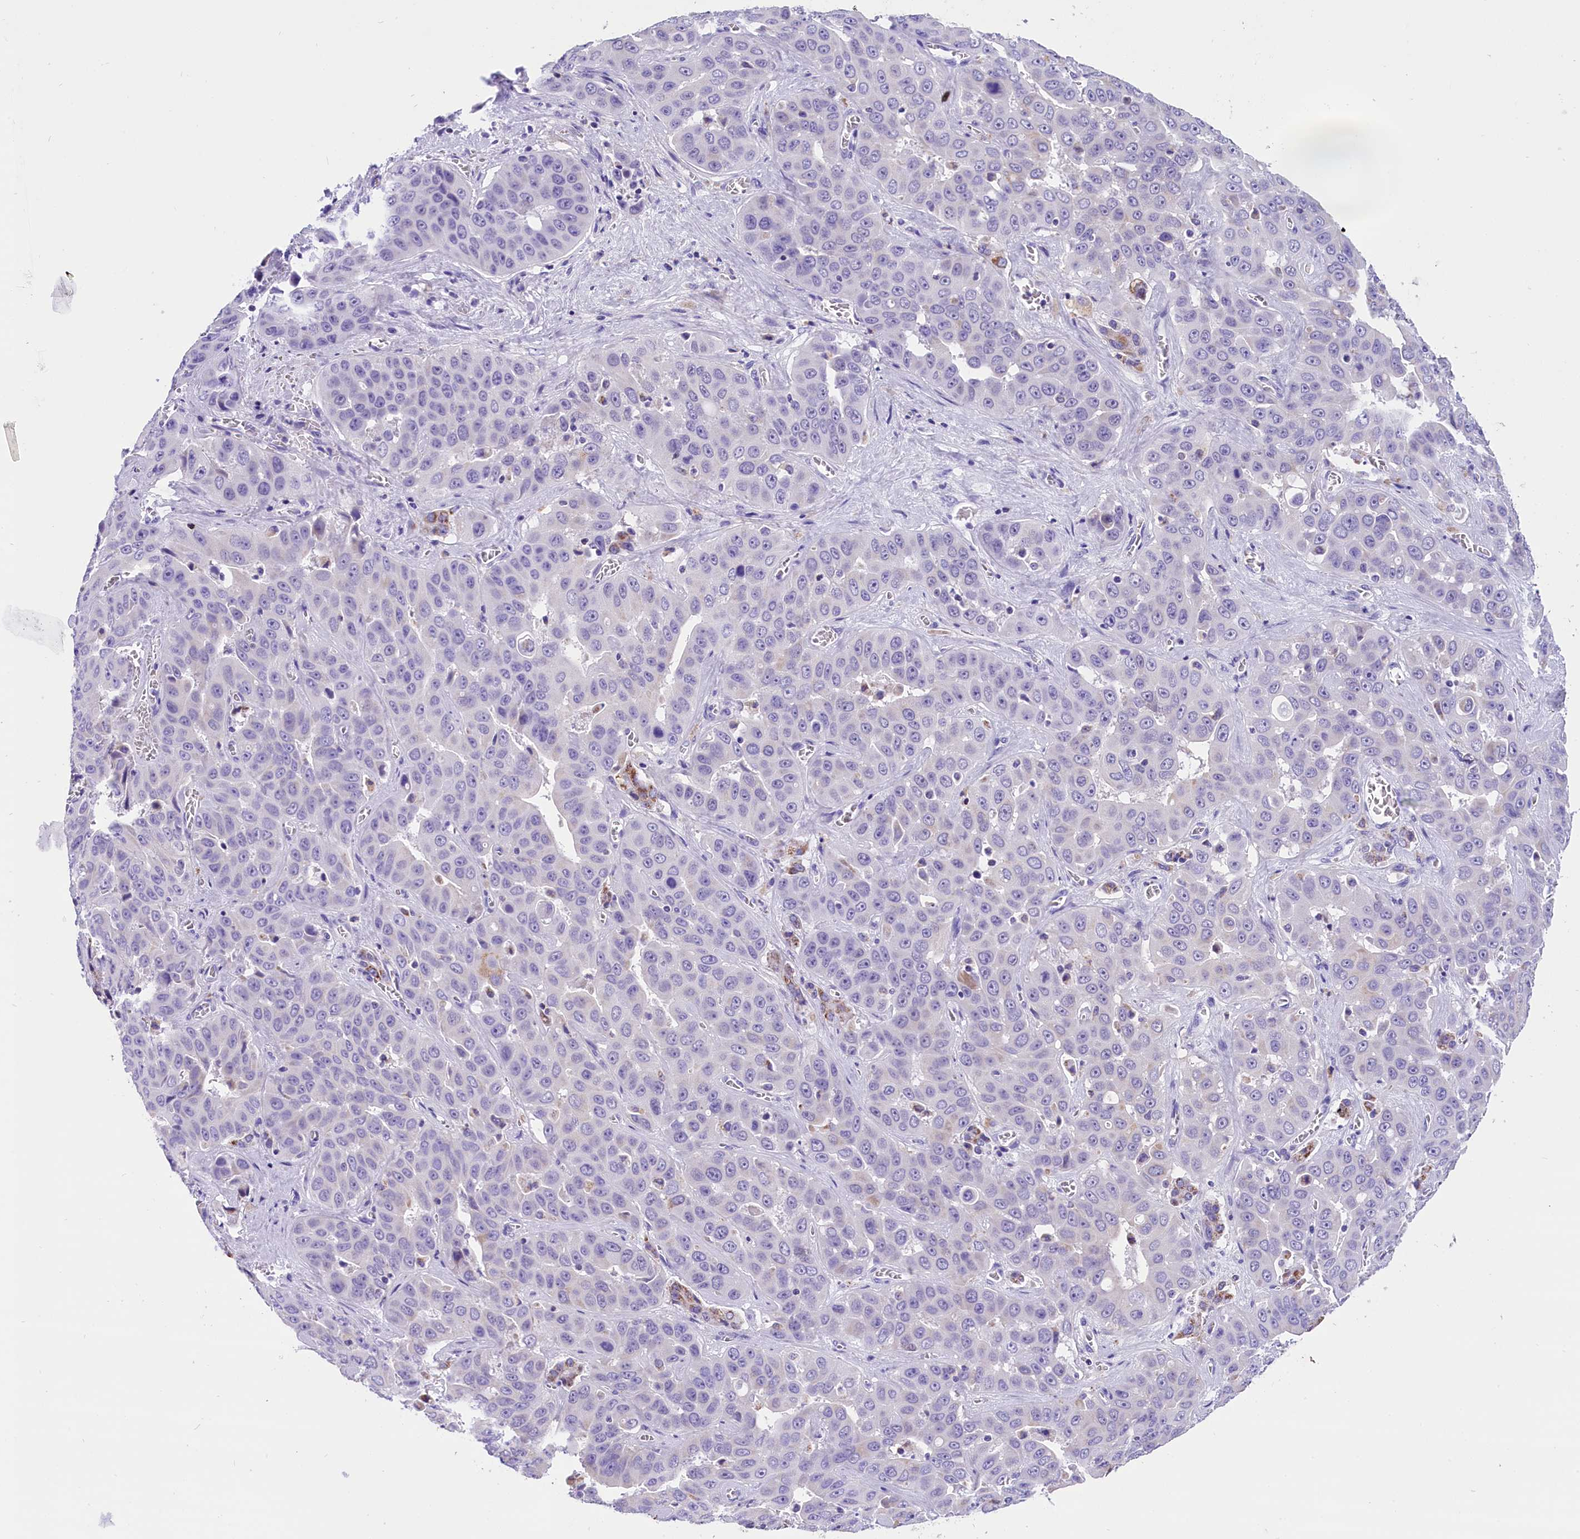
{"staining": {"intensity": "negative", "quantity": "none", "location": "none"}, "tissue": "liver cancer", "cell_type": "Tumor cells", "image_type": "cancer", "snomed": [{"axis": "morphology", "description": "Cholangiocarcinoma"}, {"axis": "topography", "description": "Liver"}], "caption": "Protein analysis of liver cancer exhibits no significant expression in tumor cells. (DAB (3,3'-diaminobenzidine) immunohistochemistry visualized using brightfield microscopy, high magnification).", "gene": "ABAT", "patient": {"sex": "female", "age": 52}}